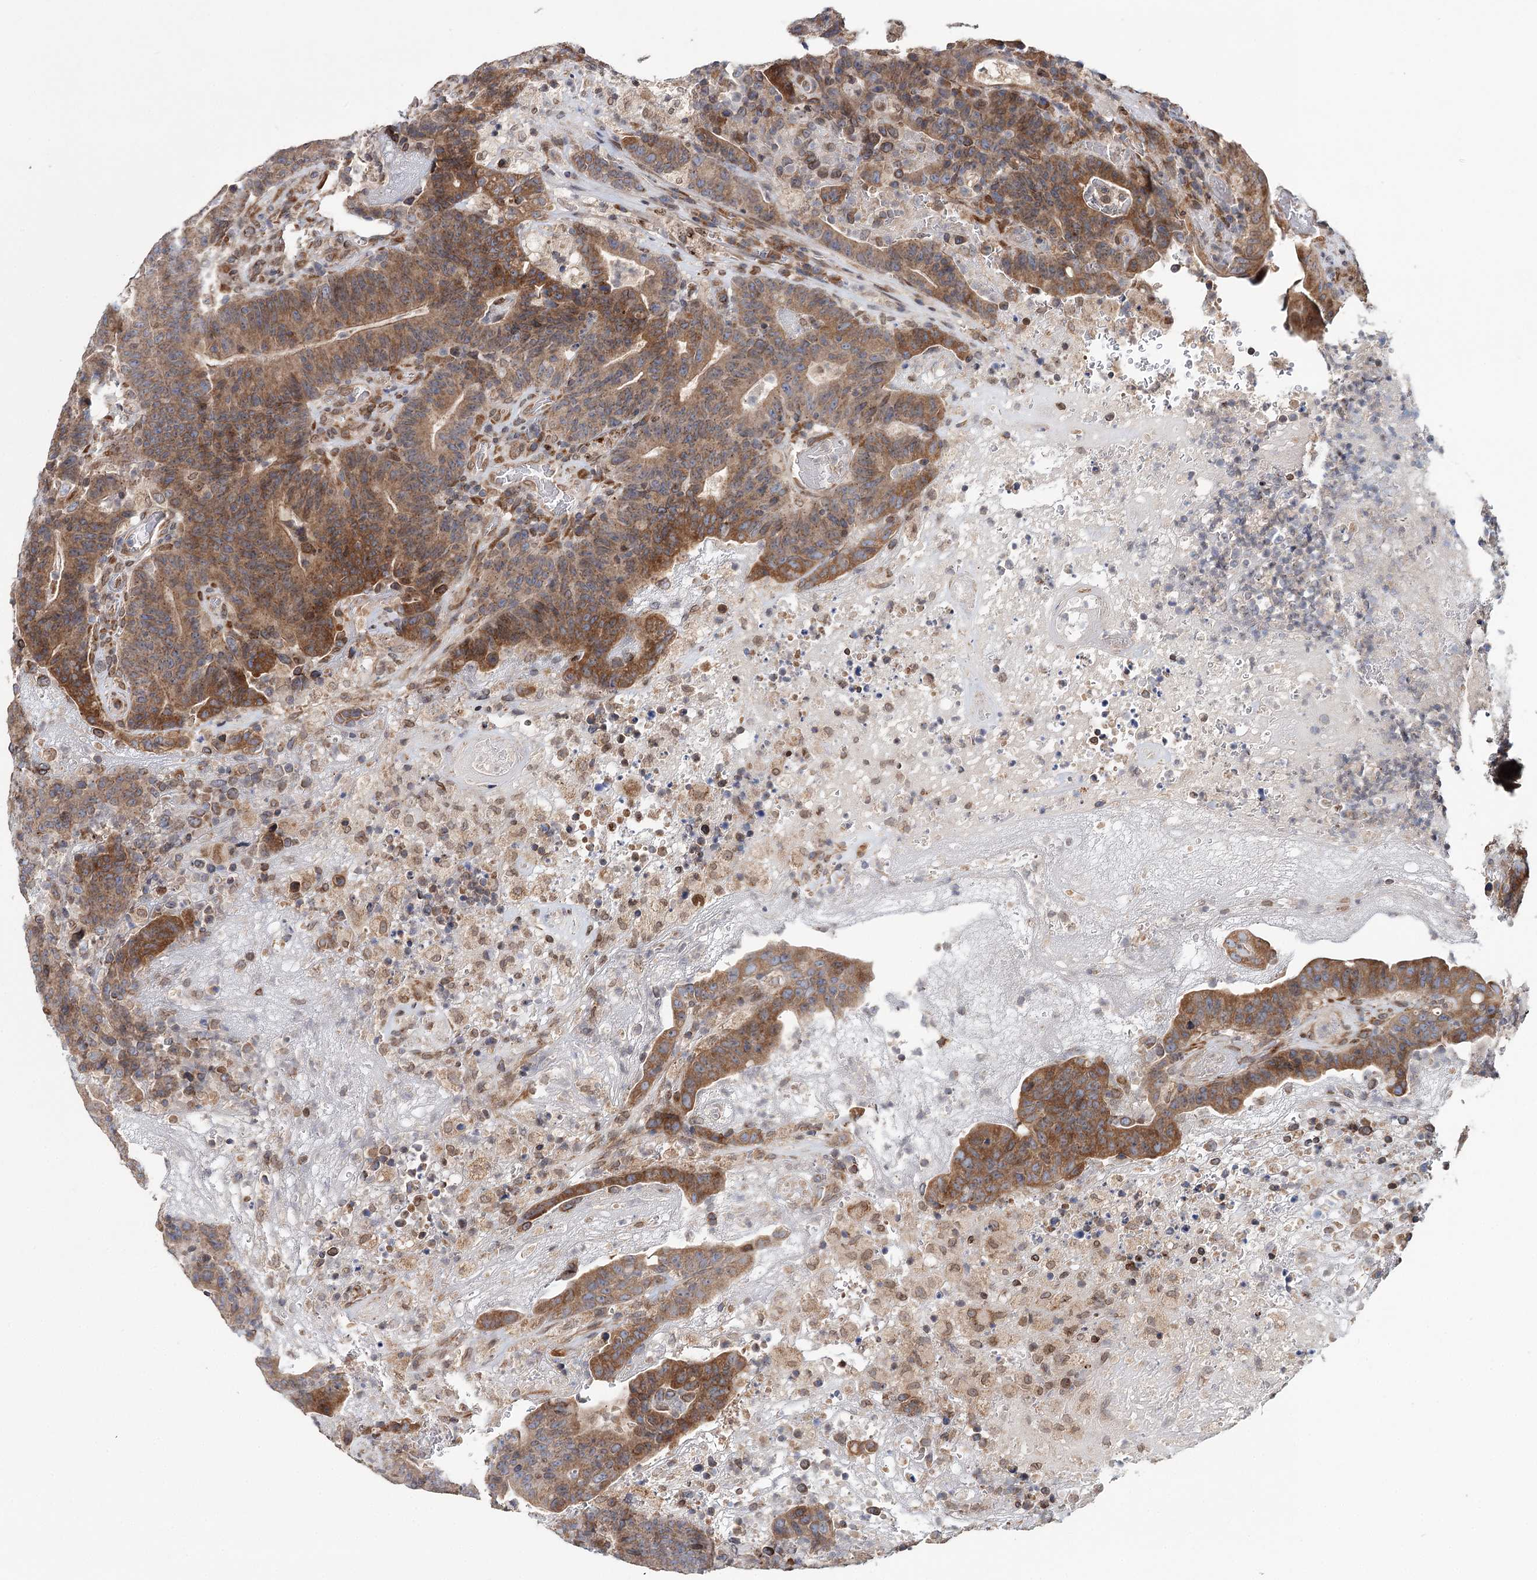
{"staining": {"intensity": "moderate", "quantity": ">75%", "location": "cytoplasmic/membranous"}, "tissue": "colorectal cancer", "cell_type": "Tumor cells", "image_type": "cancer", "snomed": [{"axis": "morphology", "description": "Normal tissue, NOS"}, {"axis": "morphology", "description": "Adenocarcinoma, NOS"}, {"axis": "topography", "description": "Colon"}], "caption": "Colorectal adenocarcinoma stained with IHC reveals moderate cytoplasmic/membranous positivity in about >75% of tumor cells.", "gene": "CFAP46", "patient": {"sex": "female", "age": 75}}